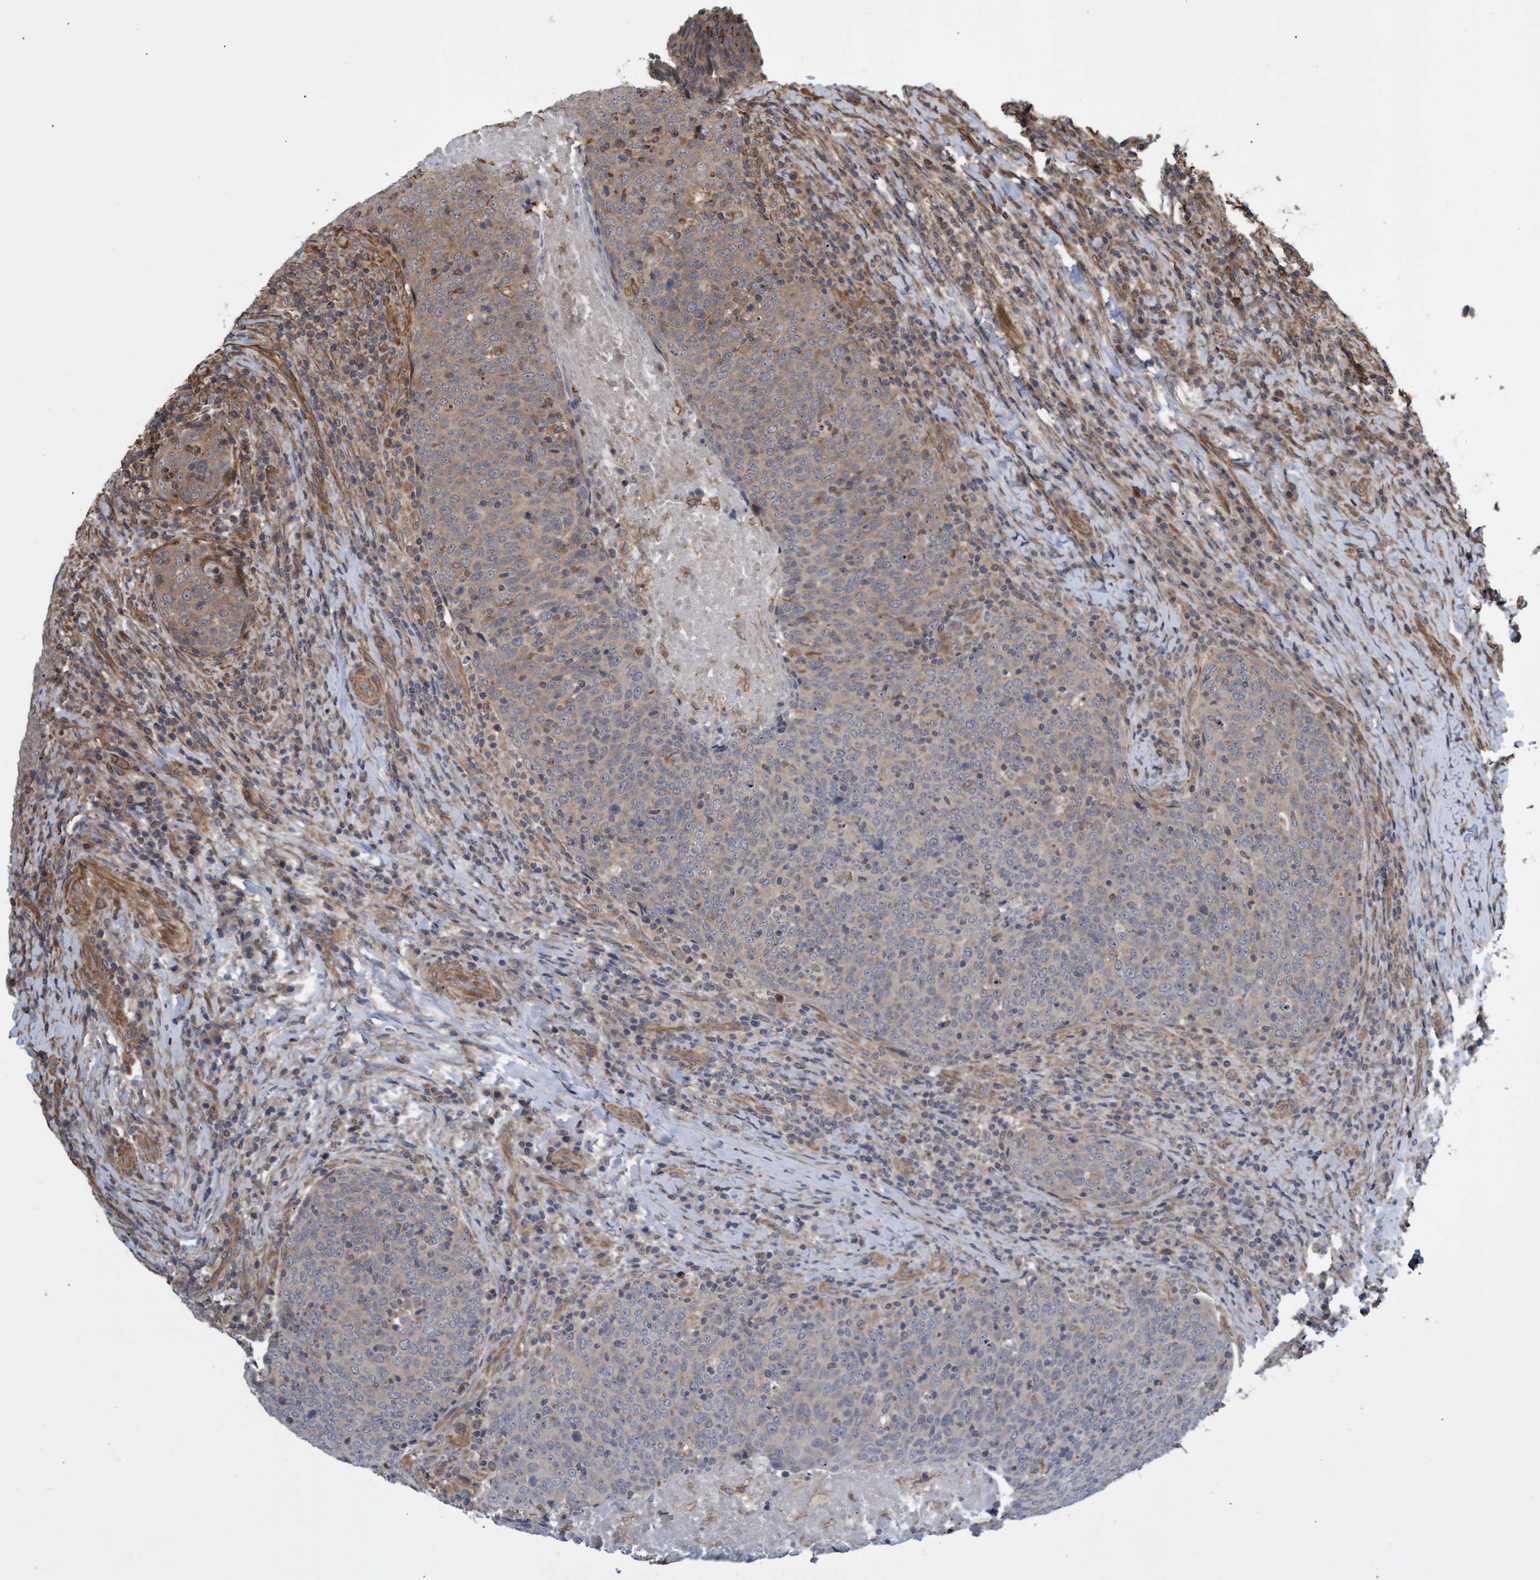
{"staining": {"intensity": "weak", "quantity": "25%-75%", "location": "cytoplasmic/membranous"}, "tissue": "head and neck cancer", "cell_type": "Tumor cells", "image_type": "cancer", "snomed": [{"axis": "morphology", "description": "Squamous cell carcinoma, NOS"}, {"axis": "morphology", "description": "Squamous cell carcinoma, metastatic, NOS"}, {"axis": "topography", "description": "Lymph node"}, {"axis": "topography", "description": "Head-Neck"}], "caption": "Head and neck cancer (metastatic squamous cell carcinoma) stained for a protein (brown) reveals weak cytoplasmic/membranous positive staining in approximately 25%-75% of tumor cells.", "gene": "TNFRSF10B", "patient": {"sex": "male", "age": 62}}